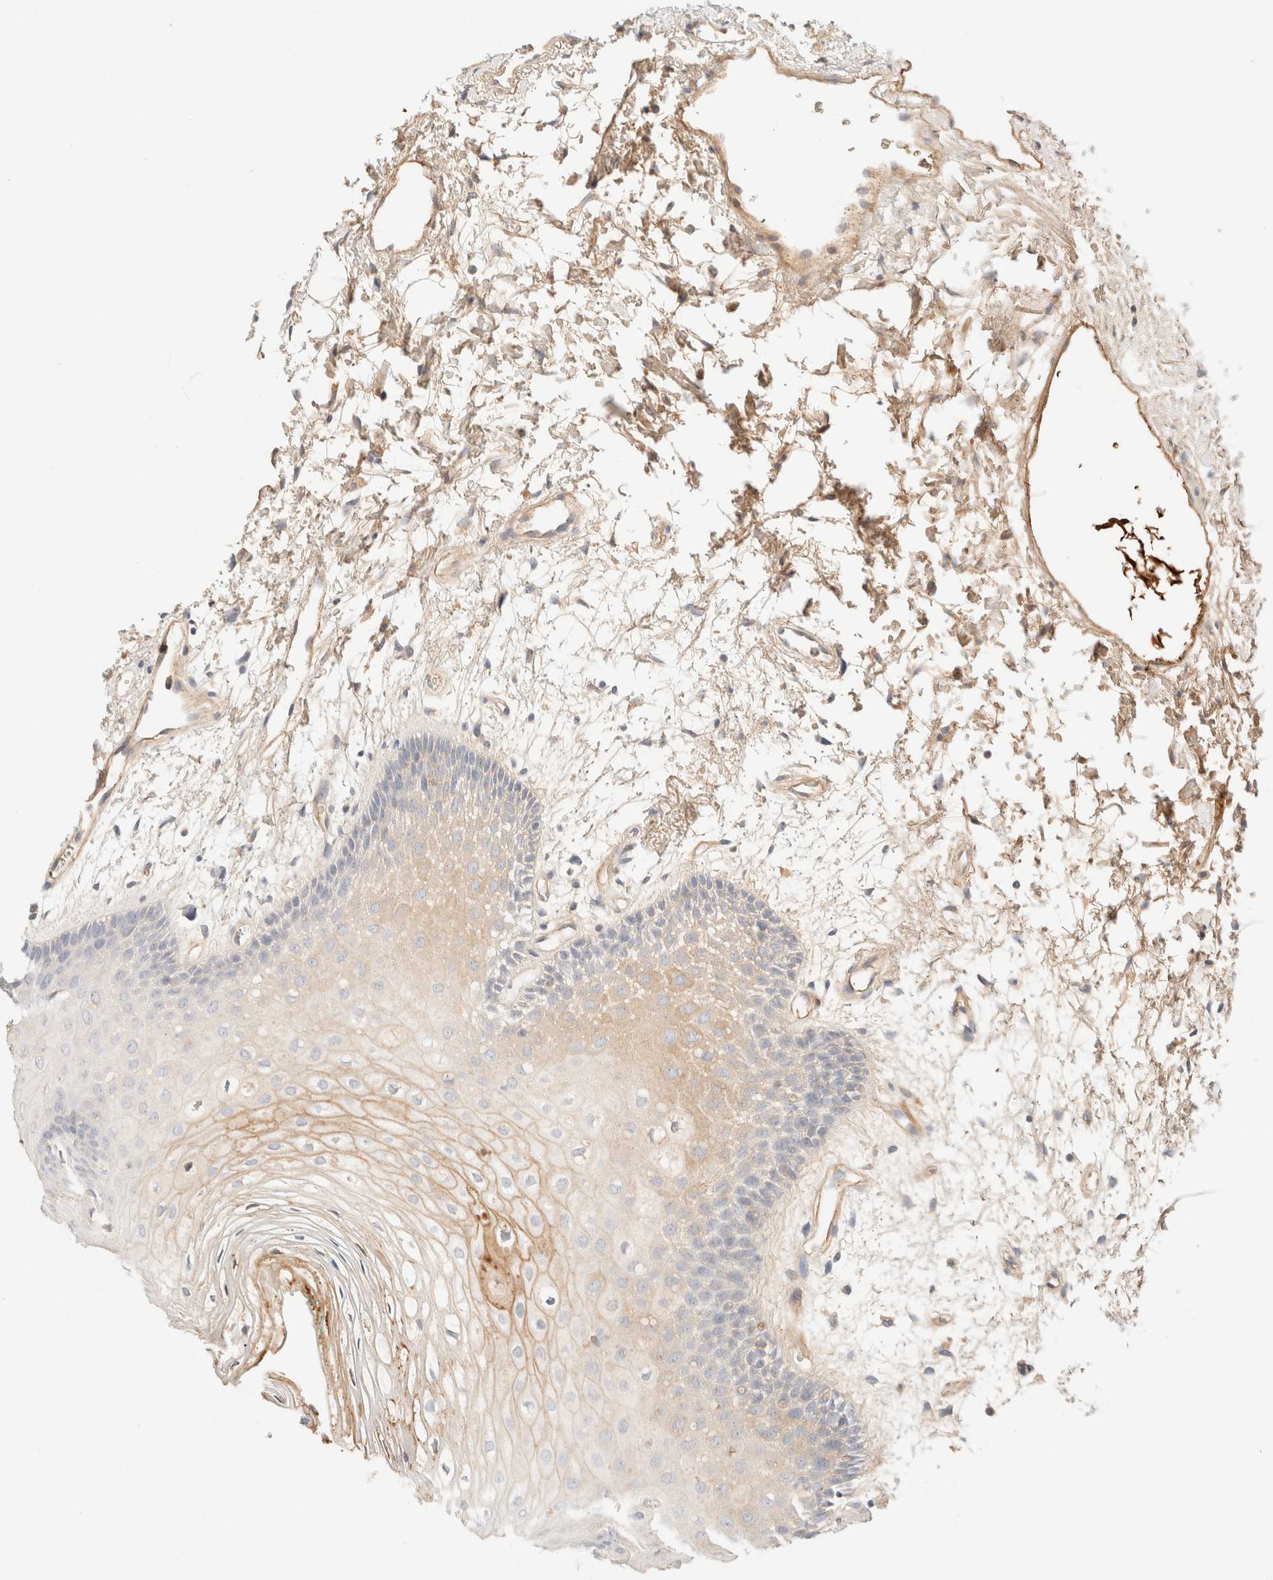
{"staining": {"intensity": "weak", "quantity": "<25%", "location": "cytoplasmic/membranous"}, "tissue": "oral mucosa", "cell_type": "Squamous epithelial cells", "image_type": "normal", "snomed": [{"axis": "morphology", "description": "Normal tissue, NOS"}, {"axis": "topography", "description": "Skeletal muscle"}, {"axis": "topography", "description": "Oral tissue"}, {"axis": "topography", "description": "Peripheral nerve tissue"}], "caption": "An IHC histopathology image of benign oral mucosa is shown. There is no staining in squamous epithelial cells of oral mucosa. (Brightfield microscopy of DAB IHC at high magnification).", "gene": "SNTB1", "patient": {"sex": "female", "age": 84}}